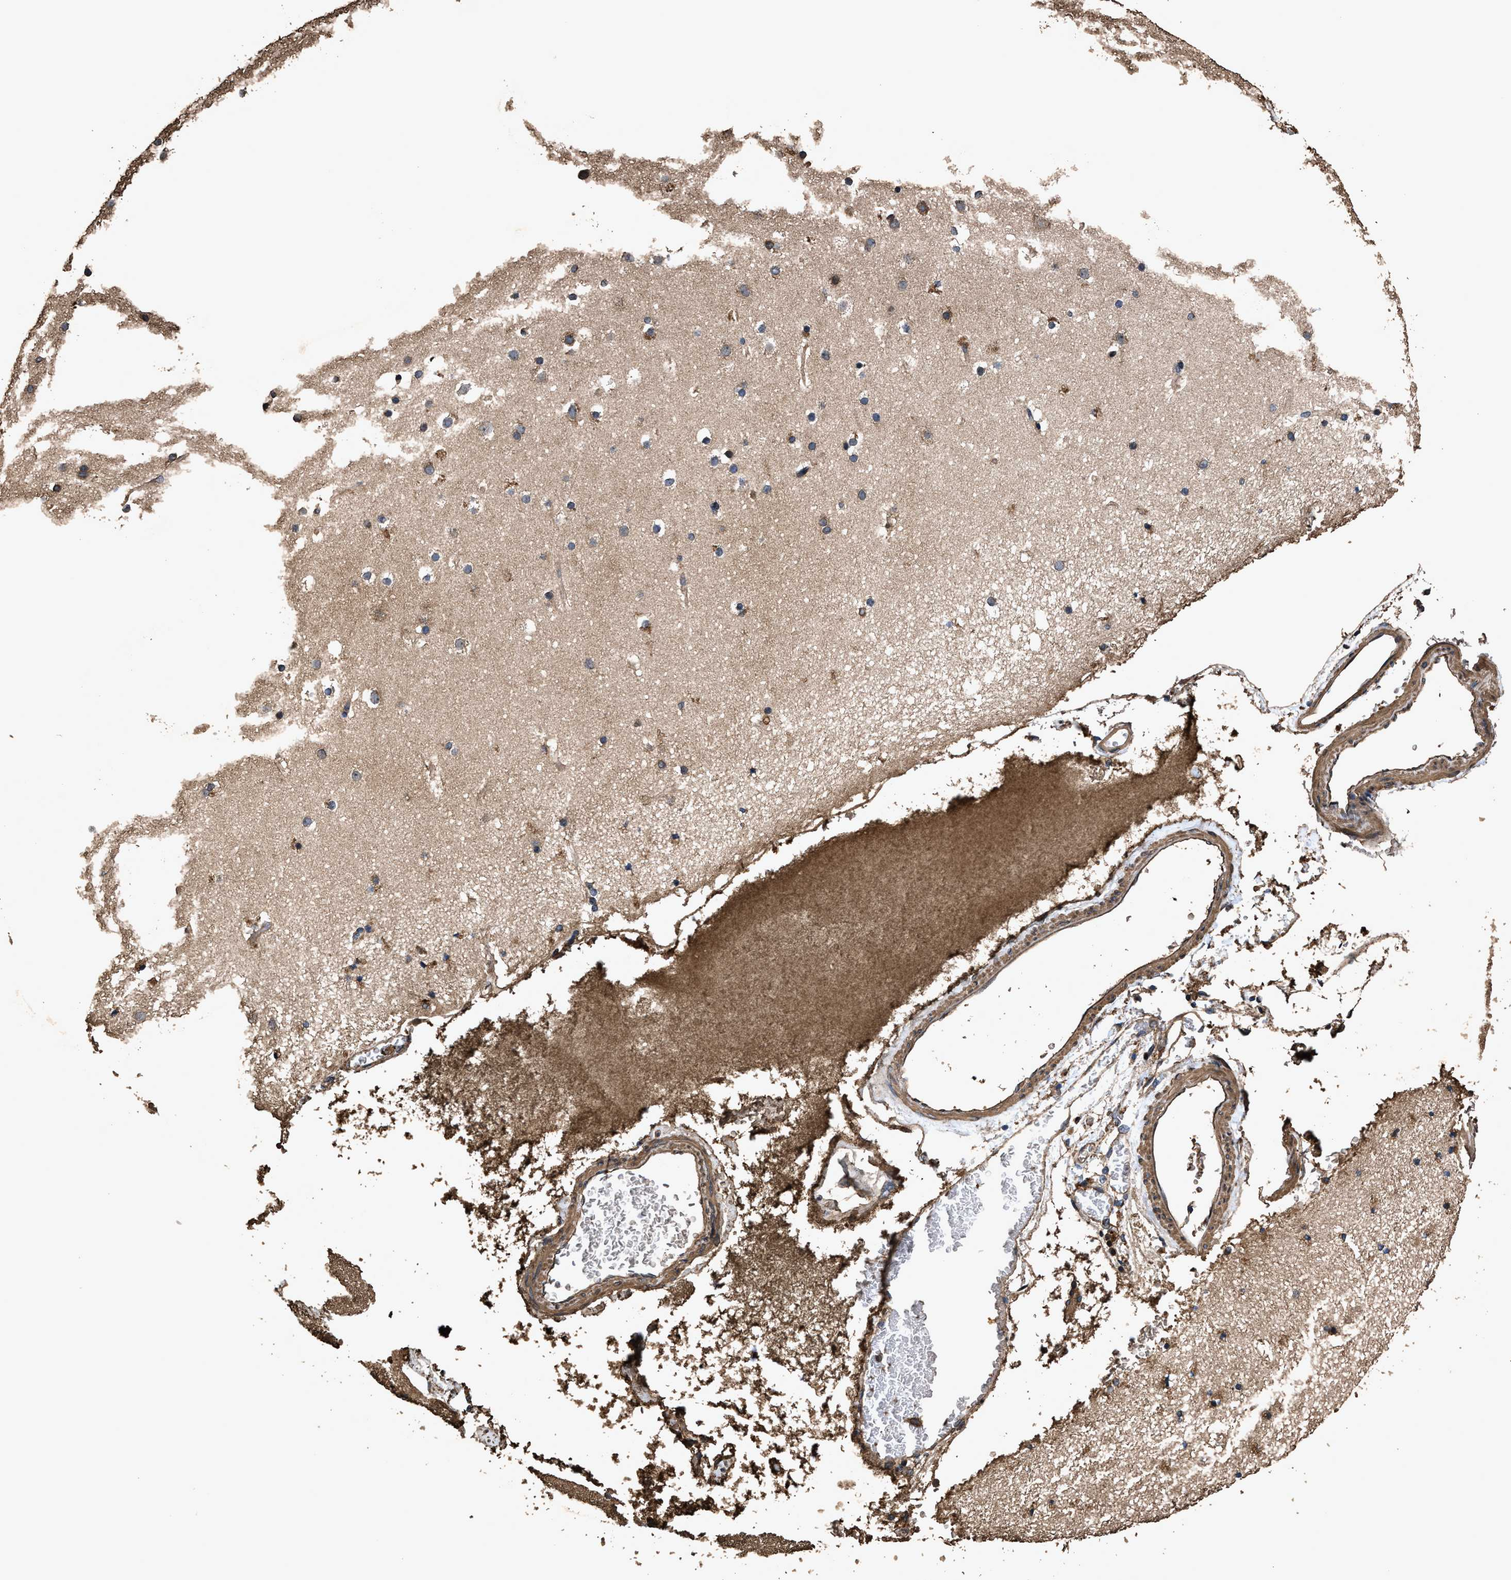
{"staining": {"intensity": "moderate", "quantity": ">75%", "location": "cytoplasmic/membranous"}, "tissue": "cerebral cortex", "cell_type": "Endothelial cells", "image_type": "normal", "snomed": [{"axis": "morphology", "description": "Normal tissue, NOS"}, {"axis": "topography", "description": "Cerebral cortex"}], "caption": "Protein staining of unremarkable cerebral cortex shows moderate cytoplasmic/membranous staining in about >75% of endothelial cells. (IHC, brightfield microscopy, high magnification).", "gene": "ZMYND19", "patient": {"sex": "male", "age": 57}}